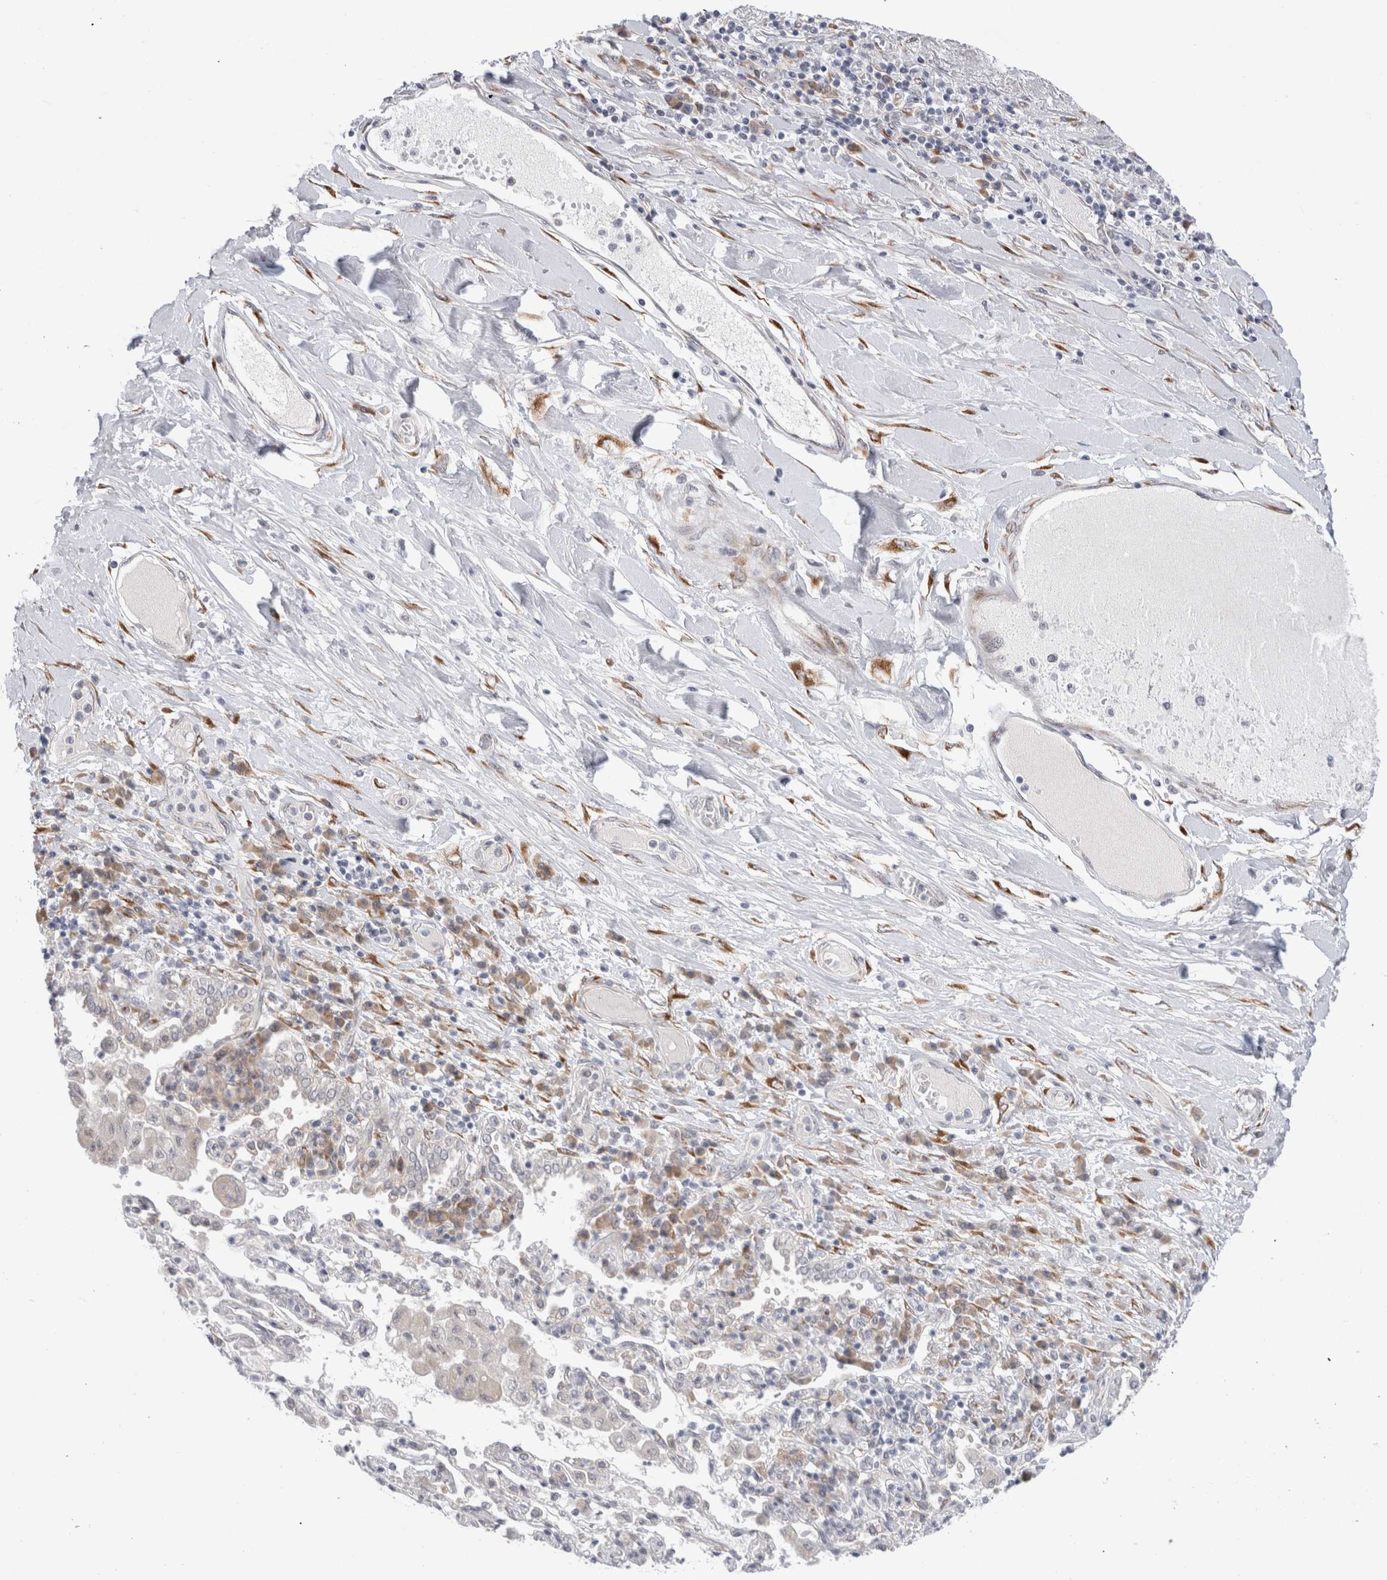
{"staining": {"intensity": "negative", "quantity": "none", "location": "none"}, "tissue": "lung cancer", "cell_type": "Tumor cells", "image_type": "cancer", "snomed": [{"axis": "morphology", "description": "Normal tissue, NOS"}, {"axis": "morphology", "description": "Squamous cell carcinoma, NOS"}, {"axis": "topography", "description": "Cartilage tissue"}, {"axis": "topography", "description": "Bronchus"}, {"axis": "topography", "description": "Lung"}, {"axis": "topography", "description": "Peripheral nerve tissue"}], "caption": "DAB immunohistochemical staining of lung squamous cell carcinoma reveals no significant expression in tumor cells. Brightfield microscopy of immunohistochemistry (IHC) stained with DAB (brown) and hematoxylin (blue), captured at high magnification.", "gene": "TRMT1L", "patient": {"sex": "female", "age": 49}}